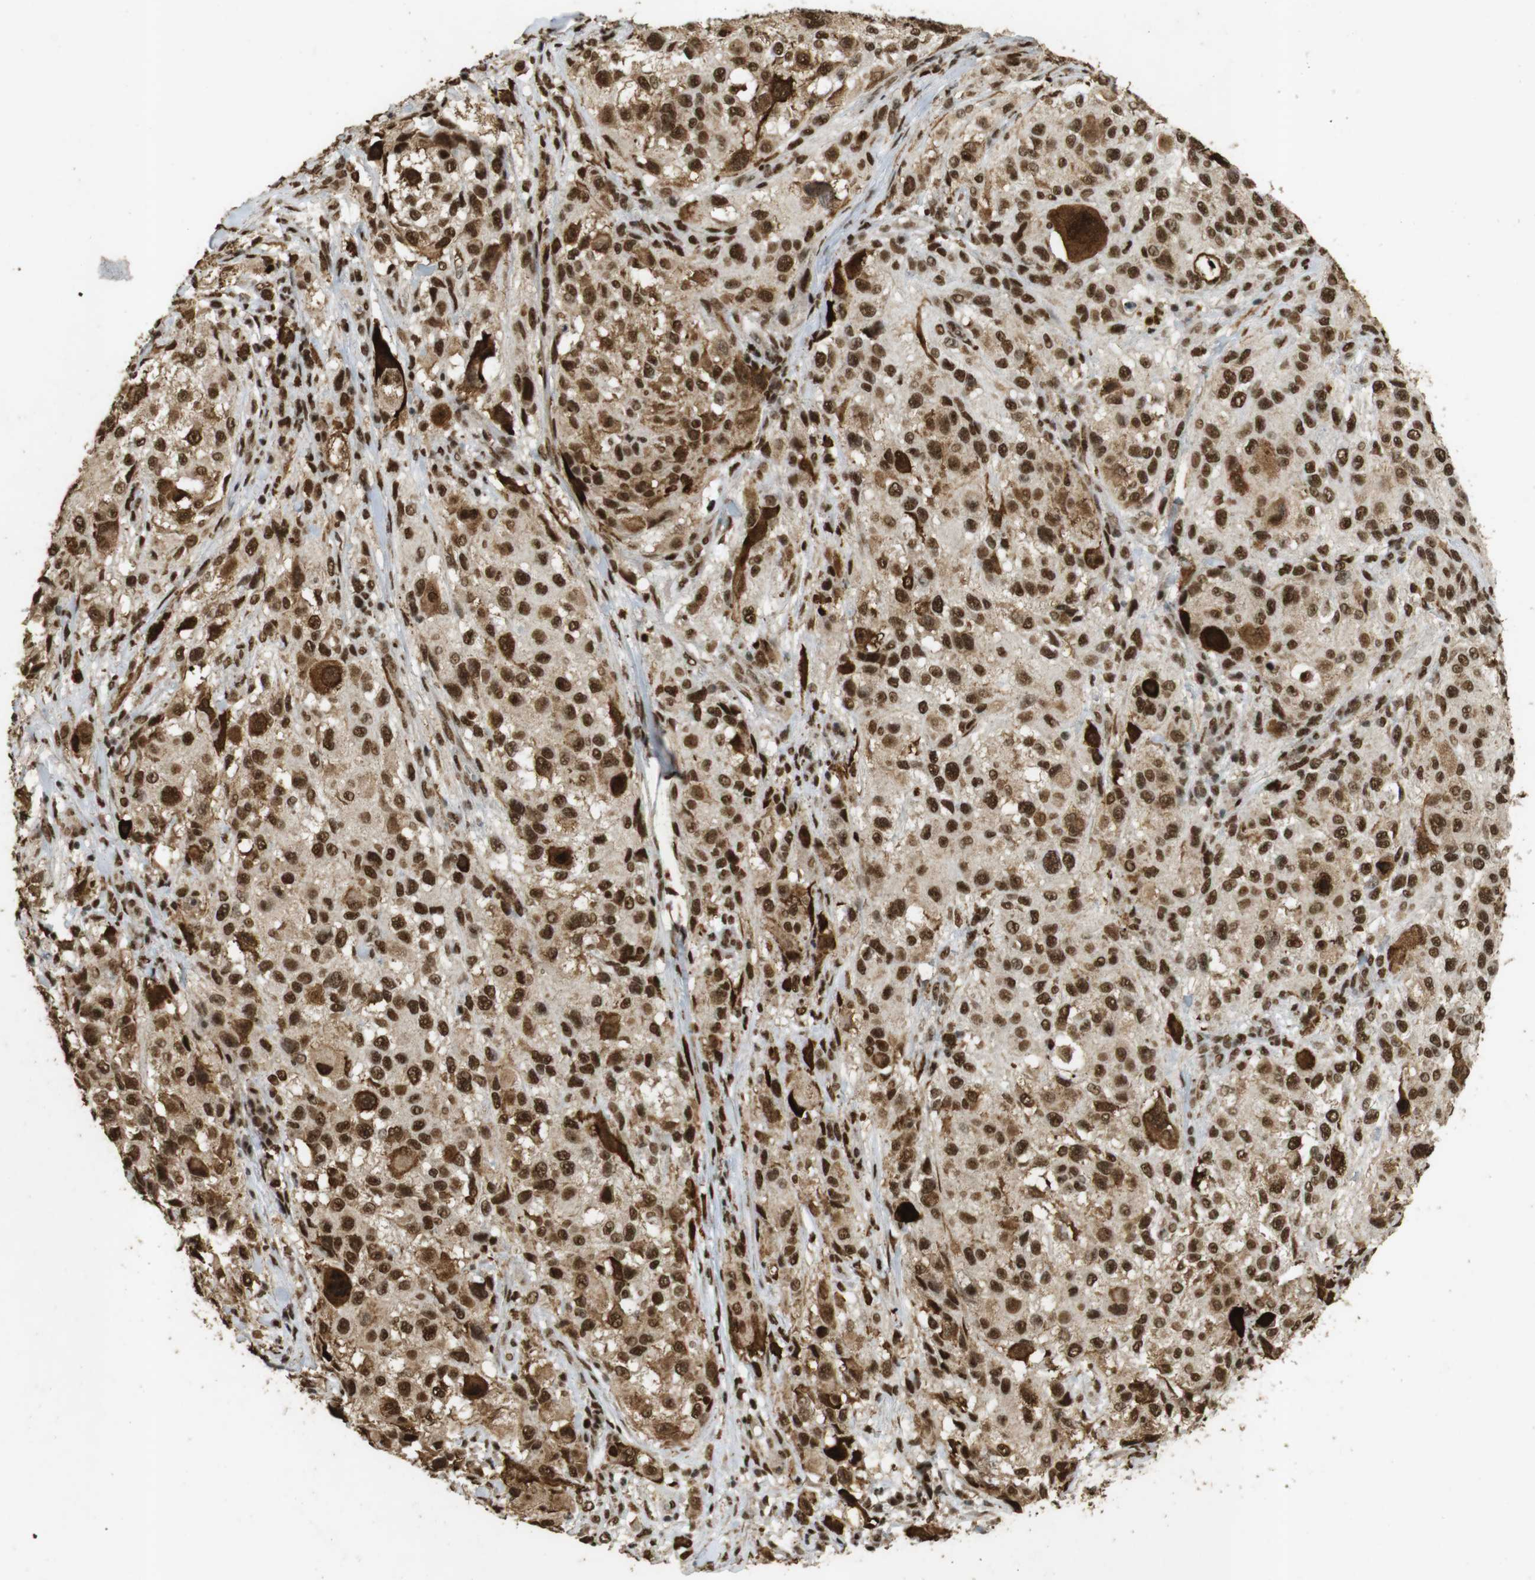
{"staining": {"intensity": "strong", "quantity": ">75%", "location": "cytoplasmic/membranous,nuclear"}, "tissue": "melanoma", "cell_type": "Tumor cells", "image_type": "cancer", "snomed": [{"axis": "morphology", "description": "Necrosis, NOS"}, {"axis": "morphology", "description": "Malignant melanoma, NOS"}, {"axis": "topography", "description": "Skin"}], "caption": "This image shows IHC staining of melanoma, with high strong cytoplasmic/membranous and nuclear positivity in approximately >75% of tumor cells.", "gene": "GATA4", "patient": {"sex": "female", "age": 87}}